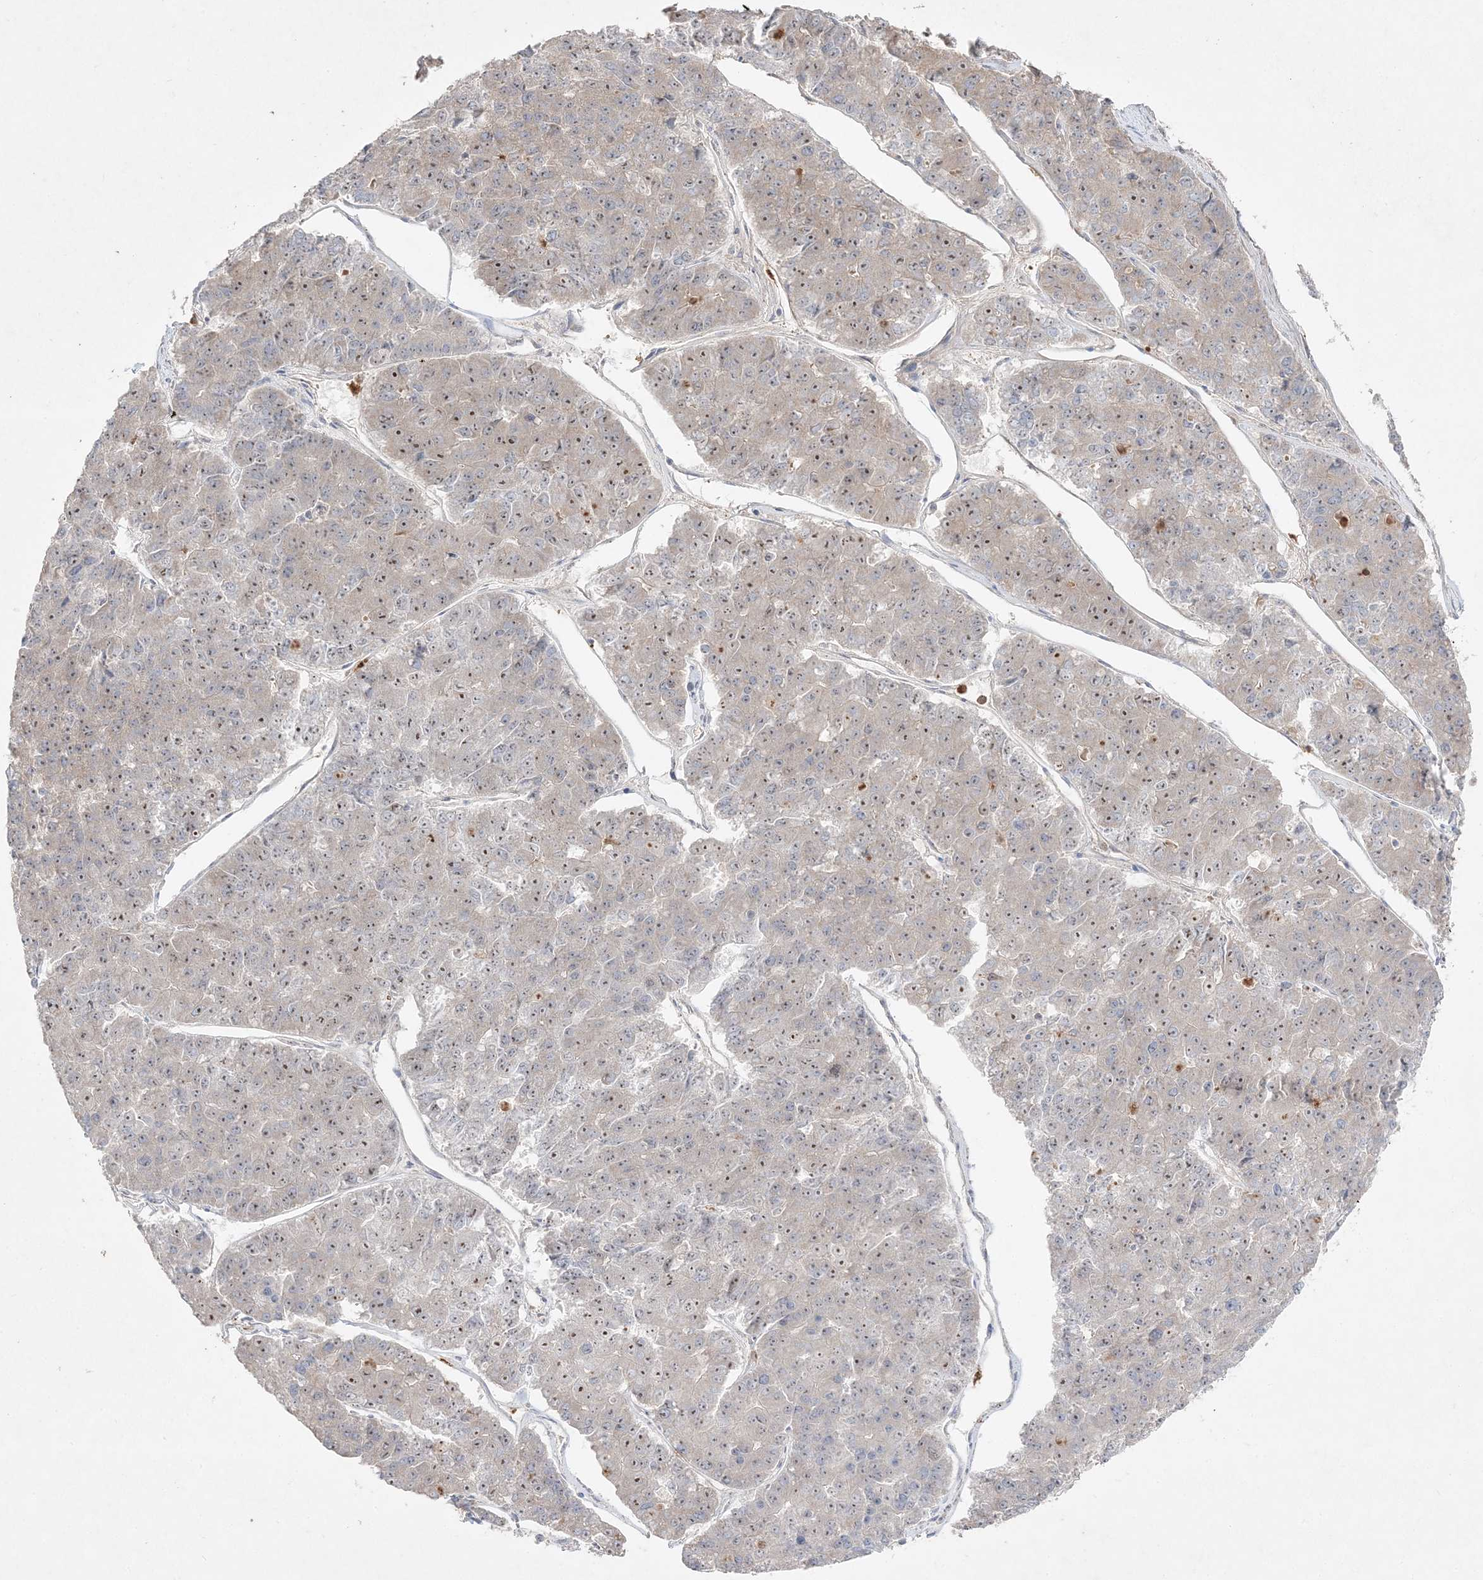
{"staining": {"intensity": "moderate", "quantity": "25%-75%", "location": "nuclear"}, "tissue": "pancreatic cancer", "cell_type": "Tumor cells", "image_type": "cancer", "snomed": [{"axis": "morphology", "description": "Adenocarcinoma, NOS"}, {"axis": "topography", "description": "Pancreas"}], "caption": "Protein analysis of pancreatic cancer tissue demonstrates moderate nuclear positivity in approximately 25%-75% of tumor cells.", "gene": "NOP16", "patient": {"sex": "male", "age": 50}}